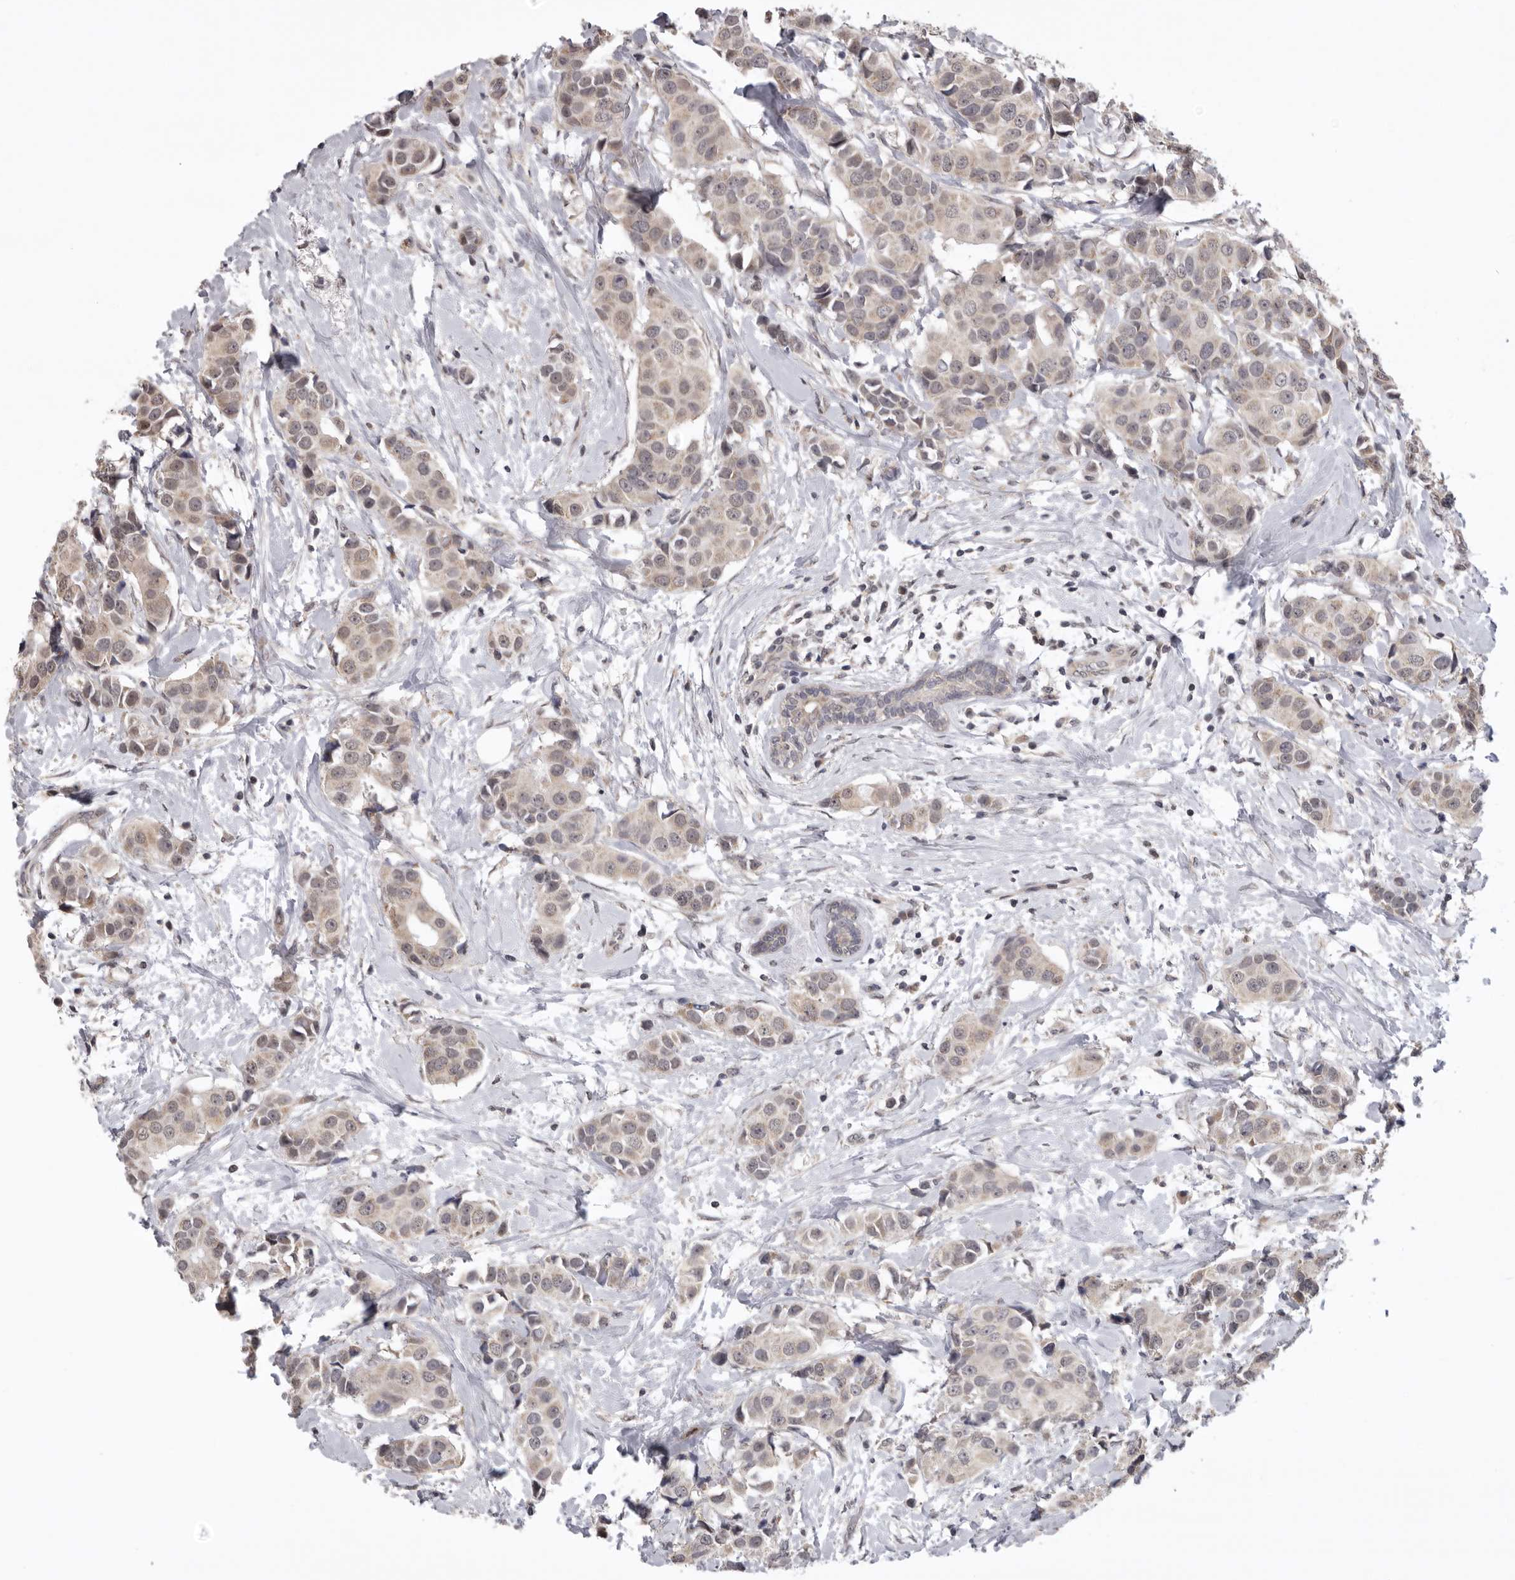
{"staining": {"intensity": "weak", "quantity": "<25%", "location": "cytoplasmic/membranous"}, "tissue": "breast cancer", "cell_type": "Tumor cells", "image_type": "cancer", "snomed": [{"axis": "morphology", "description": "Normal tissue, NOS"}, {"axis": "morphology", "description": "Duct carcinoma"}, {"axis": "topography", "description": "Breast"}], "caption": "Photomicrograph shows no significant protein positivity in tumor cells of breast cancer.", "gene": "C1orf109", "patient": {"sex": "female", "age": 39}}